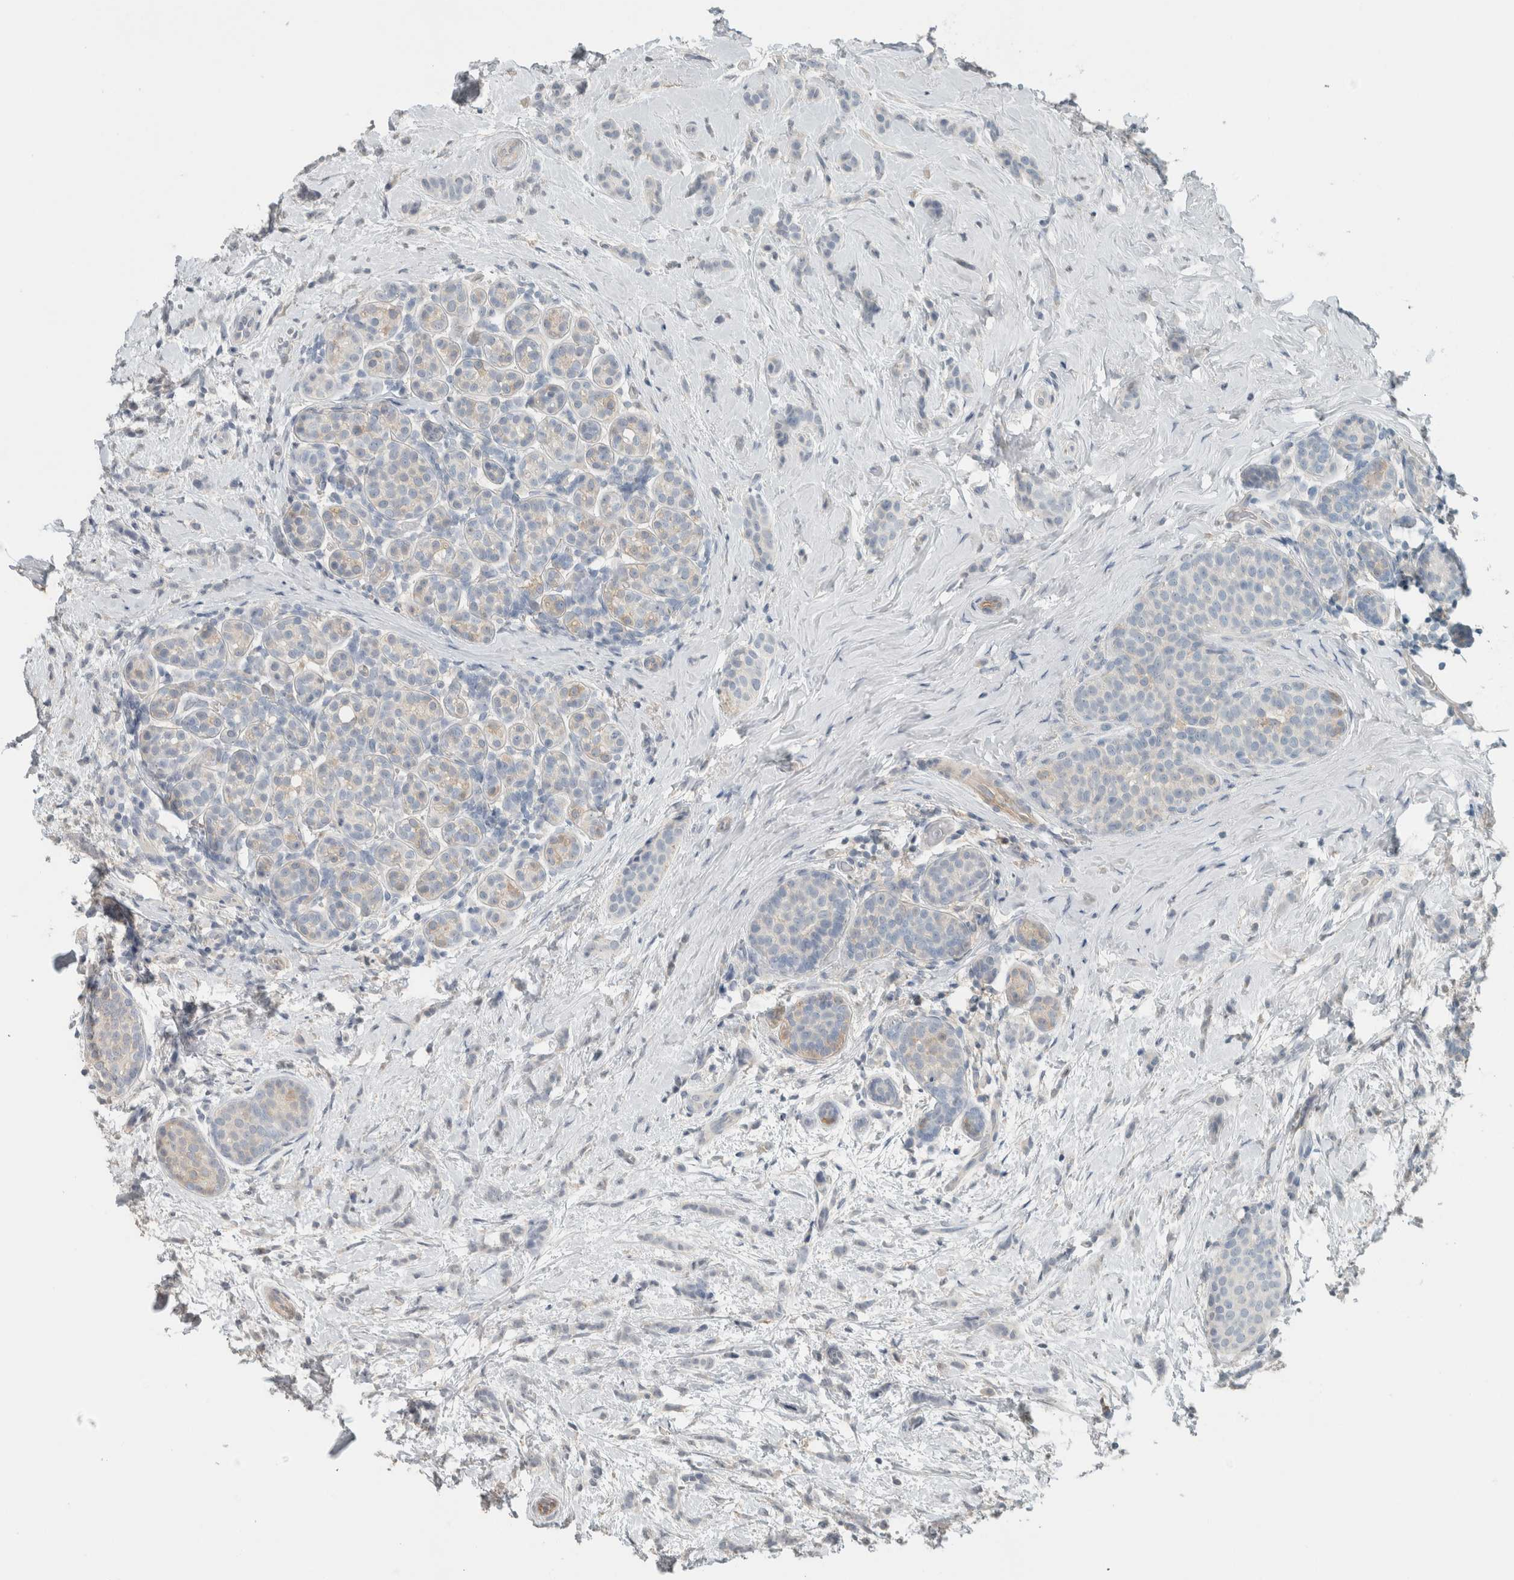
{"staining": {"intensity": "negative", "quantity": "none", "location": "none"}, "tissue": "breast cancer", "cell_type": "Tumor cells", "image_type": "cancer", "snomed": [{"axis": "morphology", "description": "Lobular carcinoma, in situ"}, {"axis": "morphology", "description": "Lobular carcinoma"}, {"axis": "topography", "description": "Breast"}], "caption": "A high-resolution photomicrograph shows immunohistochemistry (IHC) staining of lobular carcinoma (breast), which demonstrates no significant staining in tumor cells. The staining was performed using DAB (3,3'-diaminobenzidine) to visualize the protein expression in brown, while the nuclei were stained in blue with hematoxylin (Magnification: 20x).", "gene": "SCIN", "patient": {"sex": "female", "age": 41}}